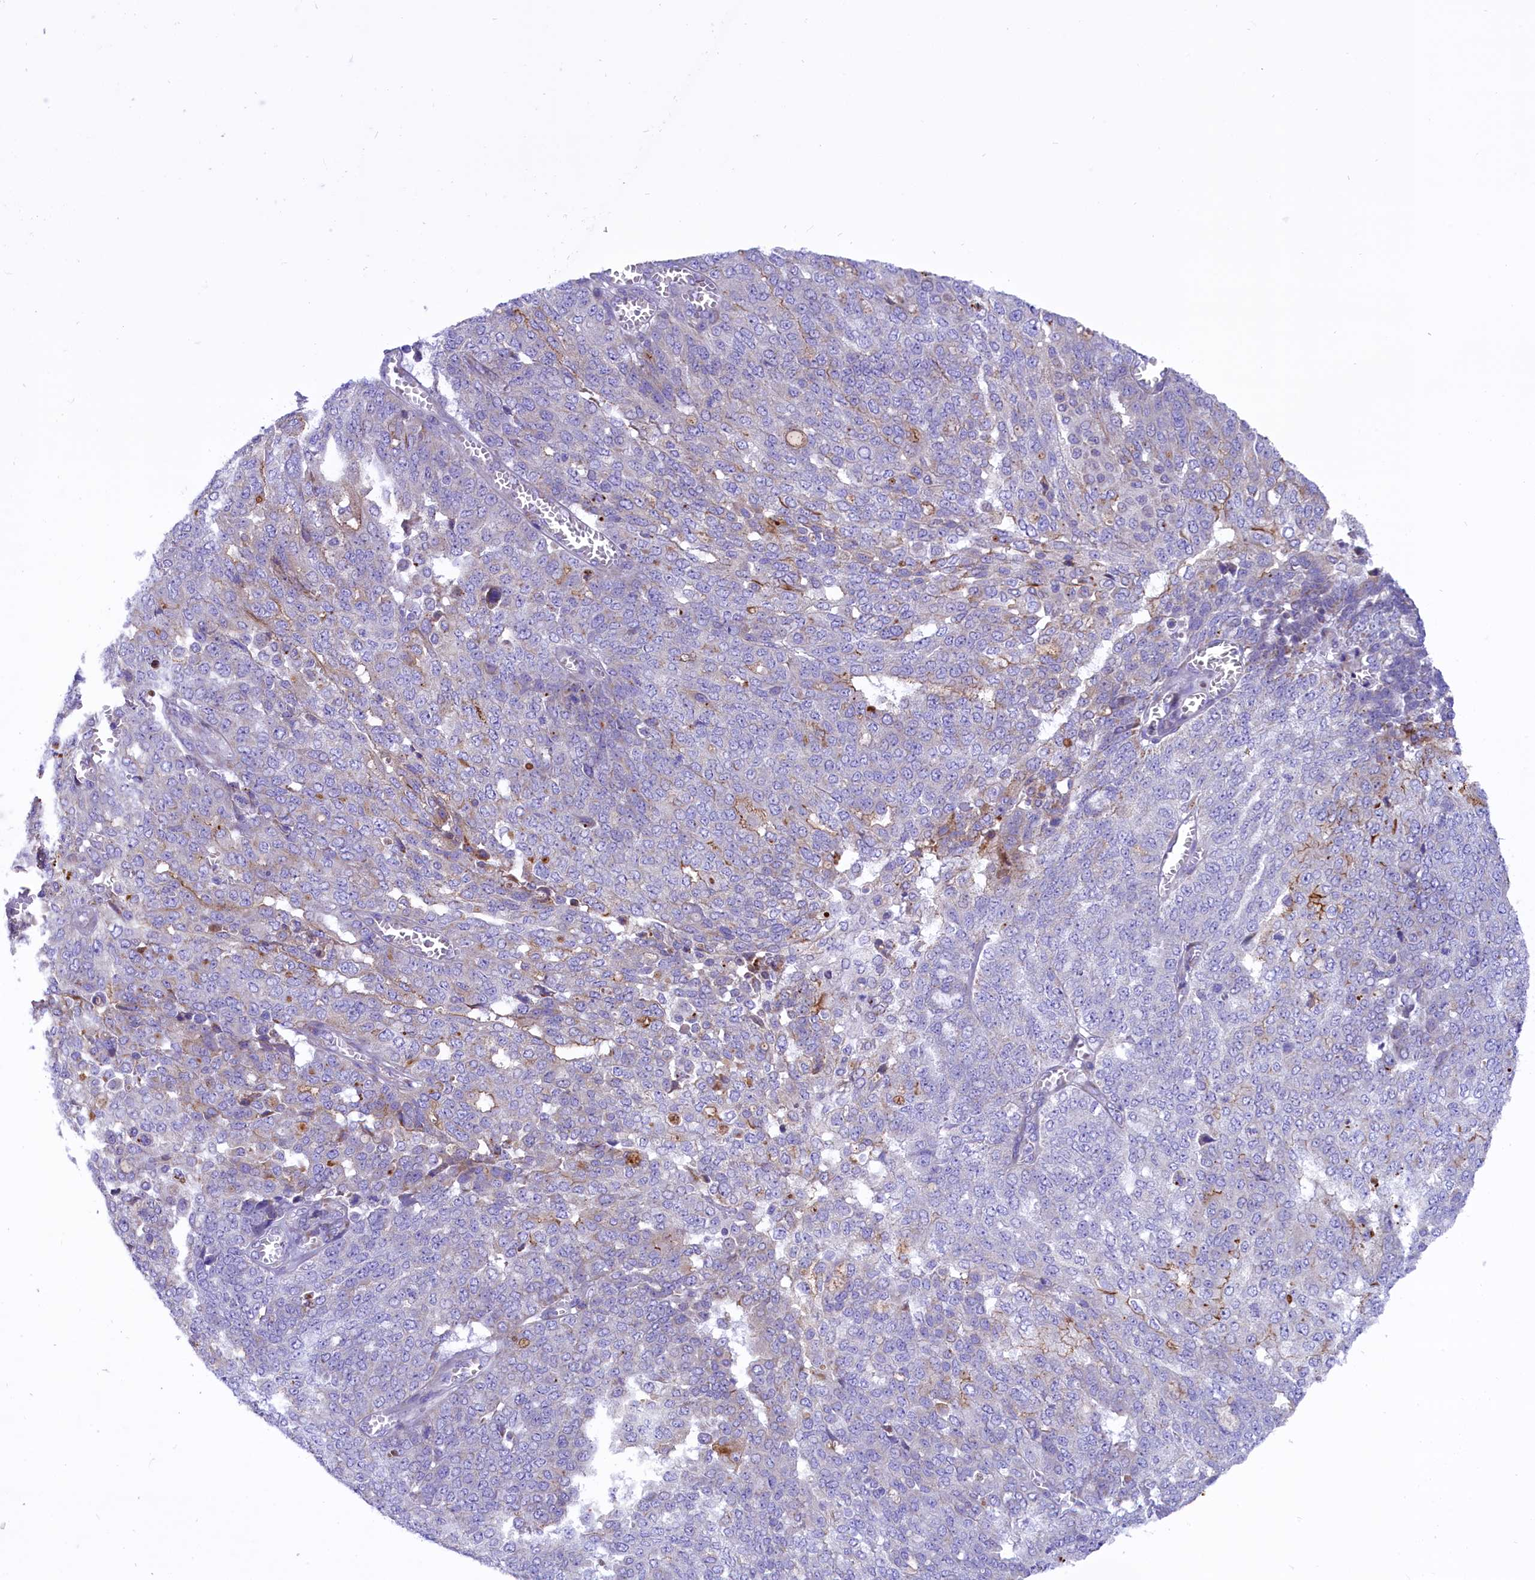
{"staining": {"intensity": "negative", "quantity": "none", "location": "none"}, "tissue": "ovarian cancer", "cell_type": "Tumor cells", "image_type": "cancer", "snomed": [{"axis": "morphology", "description": "Cystadenocarcinoma, serous, NOS"}, {"axis": "topography", "description": "Soft tissue"}, {"axis": "topography", "description": "Ovary"}], "caption": "This histopathology image is of ovarian cancer stained with immunohistochemistry (IHC) to label a protein in brown with the nuclei are counter-stained blue. There is no positivity in tumor cells. Nuclei are stained in blue.", "gene": "PTPRU", "patient": {"sex": "female", "age": 57}}